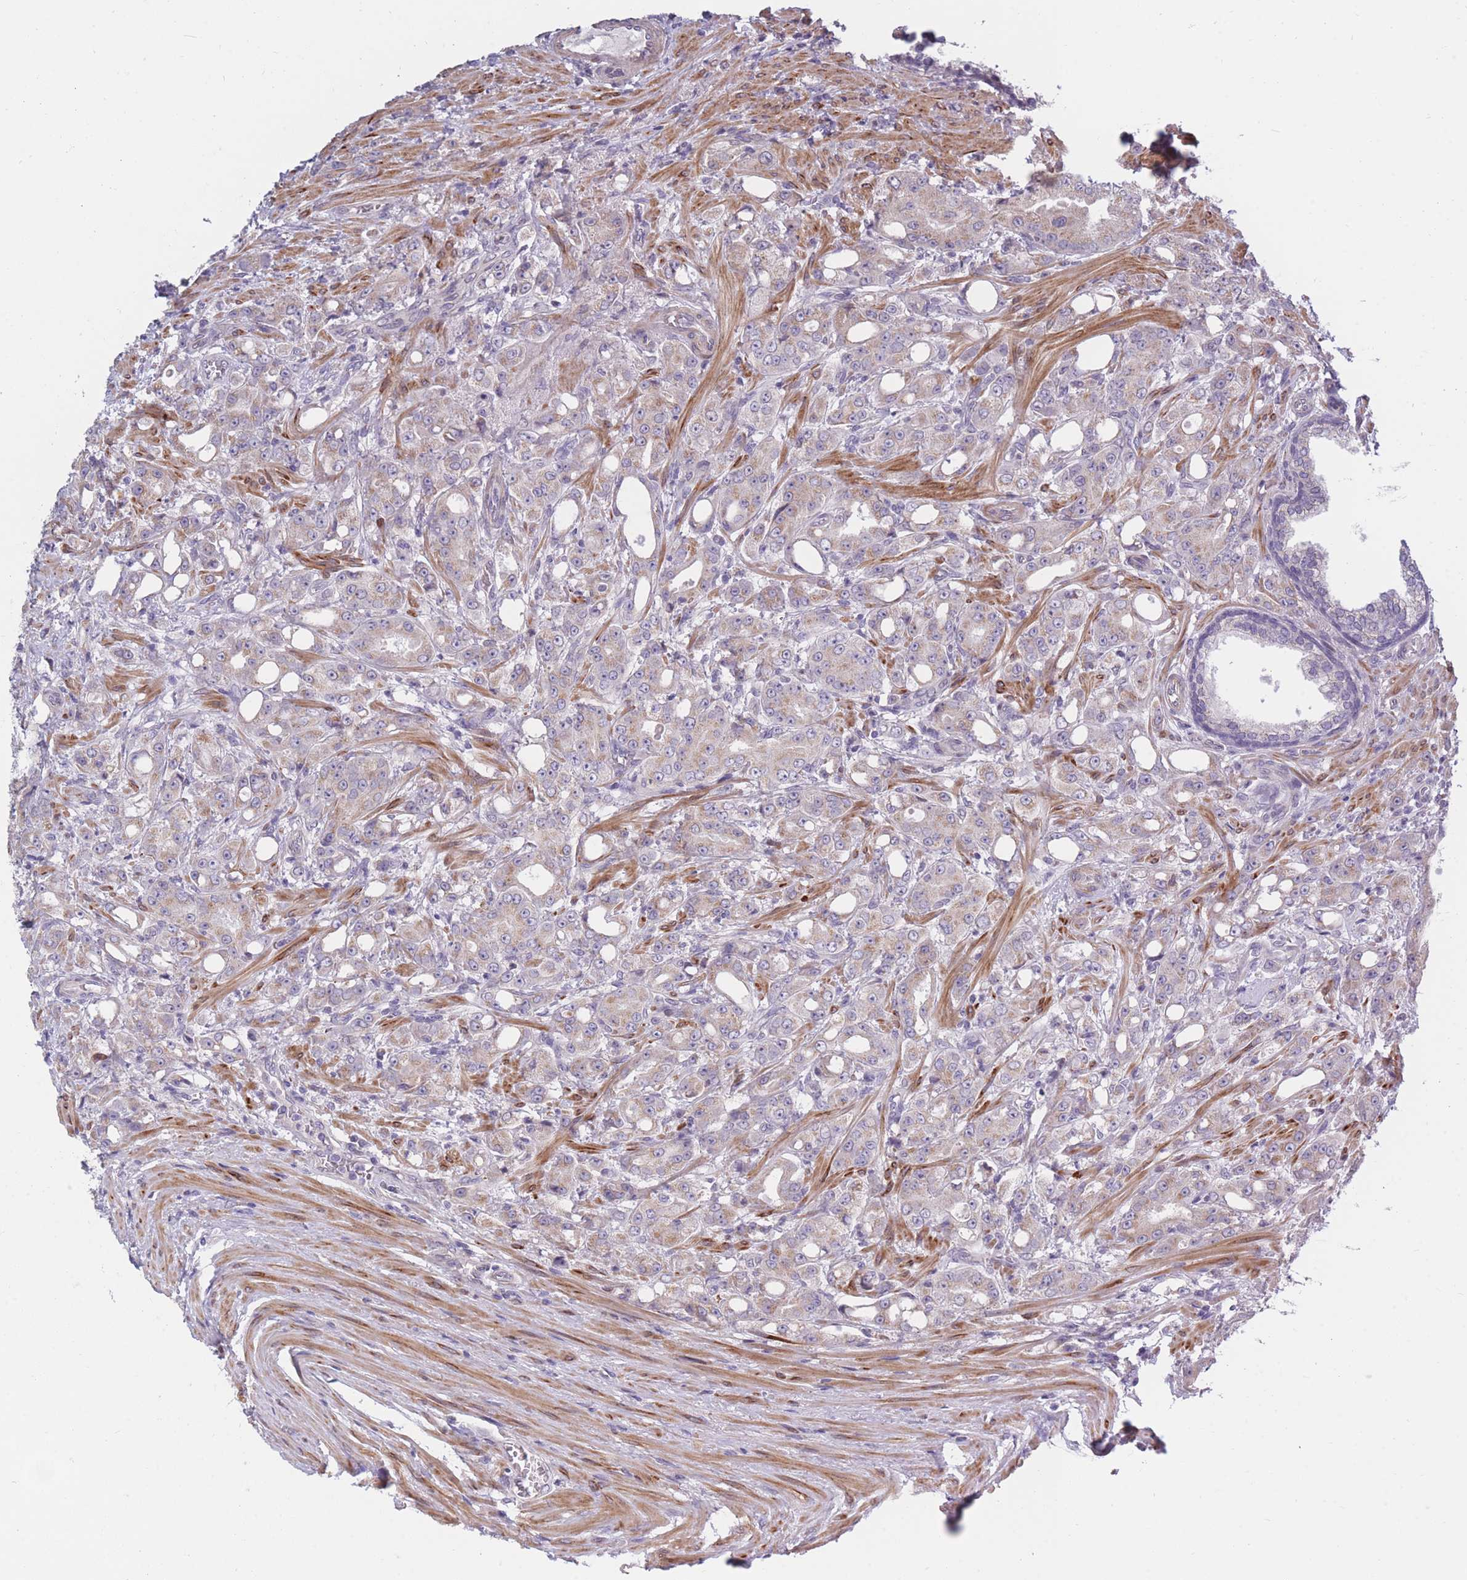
{"staining": {"intensity": "weak", "quantity": "25%-75%", "location": "cytoplasmic/membranous"}, "tissue": "prostate cancer", "cell_type": "Tumor cells", "image_type": "cancer", "snomed": [{"axis": "morphology", "description": "Adenocarcinoma, High grade"}, {"axis": "topography", "description": "Prostate"}], "caption": "The immunohistochemical stain labels weak cytoplasmic/membranous positivity in tumor cells of prostate cancer tissue. (DAB = brown stain, brightfield microscopy at high magnification).", "gene": "CCNQ", "patient": {"sex": "male", "age": 69}}